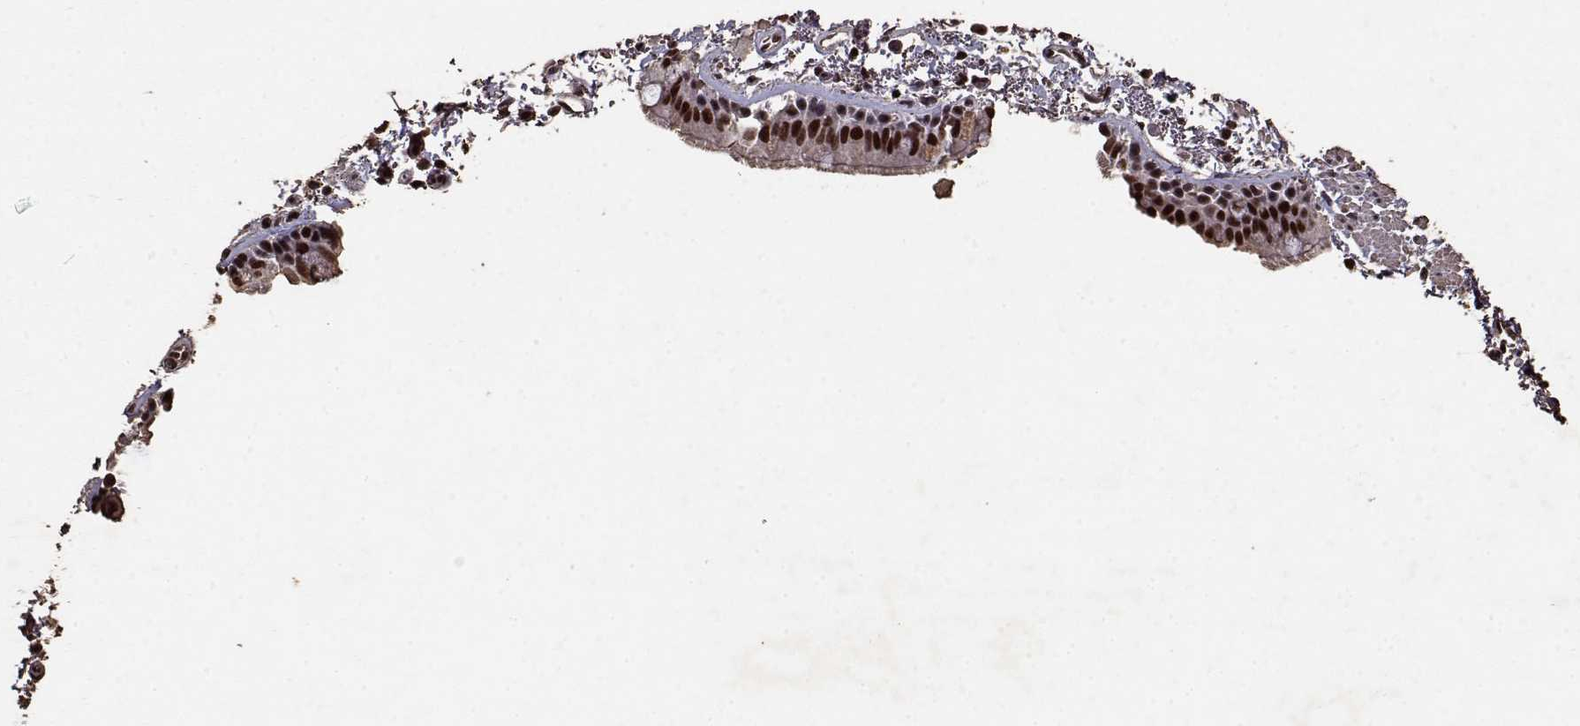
{"staining": {"intensity": "strong", "quantity": ">75%", "location": "nuclear"}, "tissue": "bronchus", "cell_type": "Respiratory epithelial cells", "image_type": "normal", "snomed": [{"axis": "morphology", "description": "Normal tissue, NOS"}, {"axis": "topography", "description": "Lymph node"}, {"axis": "topography", "description": "Bronchus"}], "caption": "Immunohistochemical staining of benign bronchus demonstrates high levels of strong nuclear staining in about >75% of respiratory epithelial cells.", "gene": "TOE1", "patient": {"sex": "female", "age": 70}}